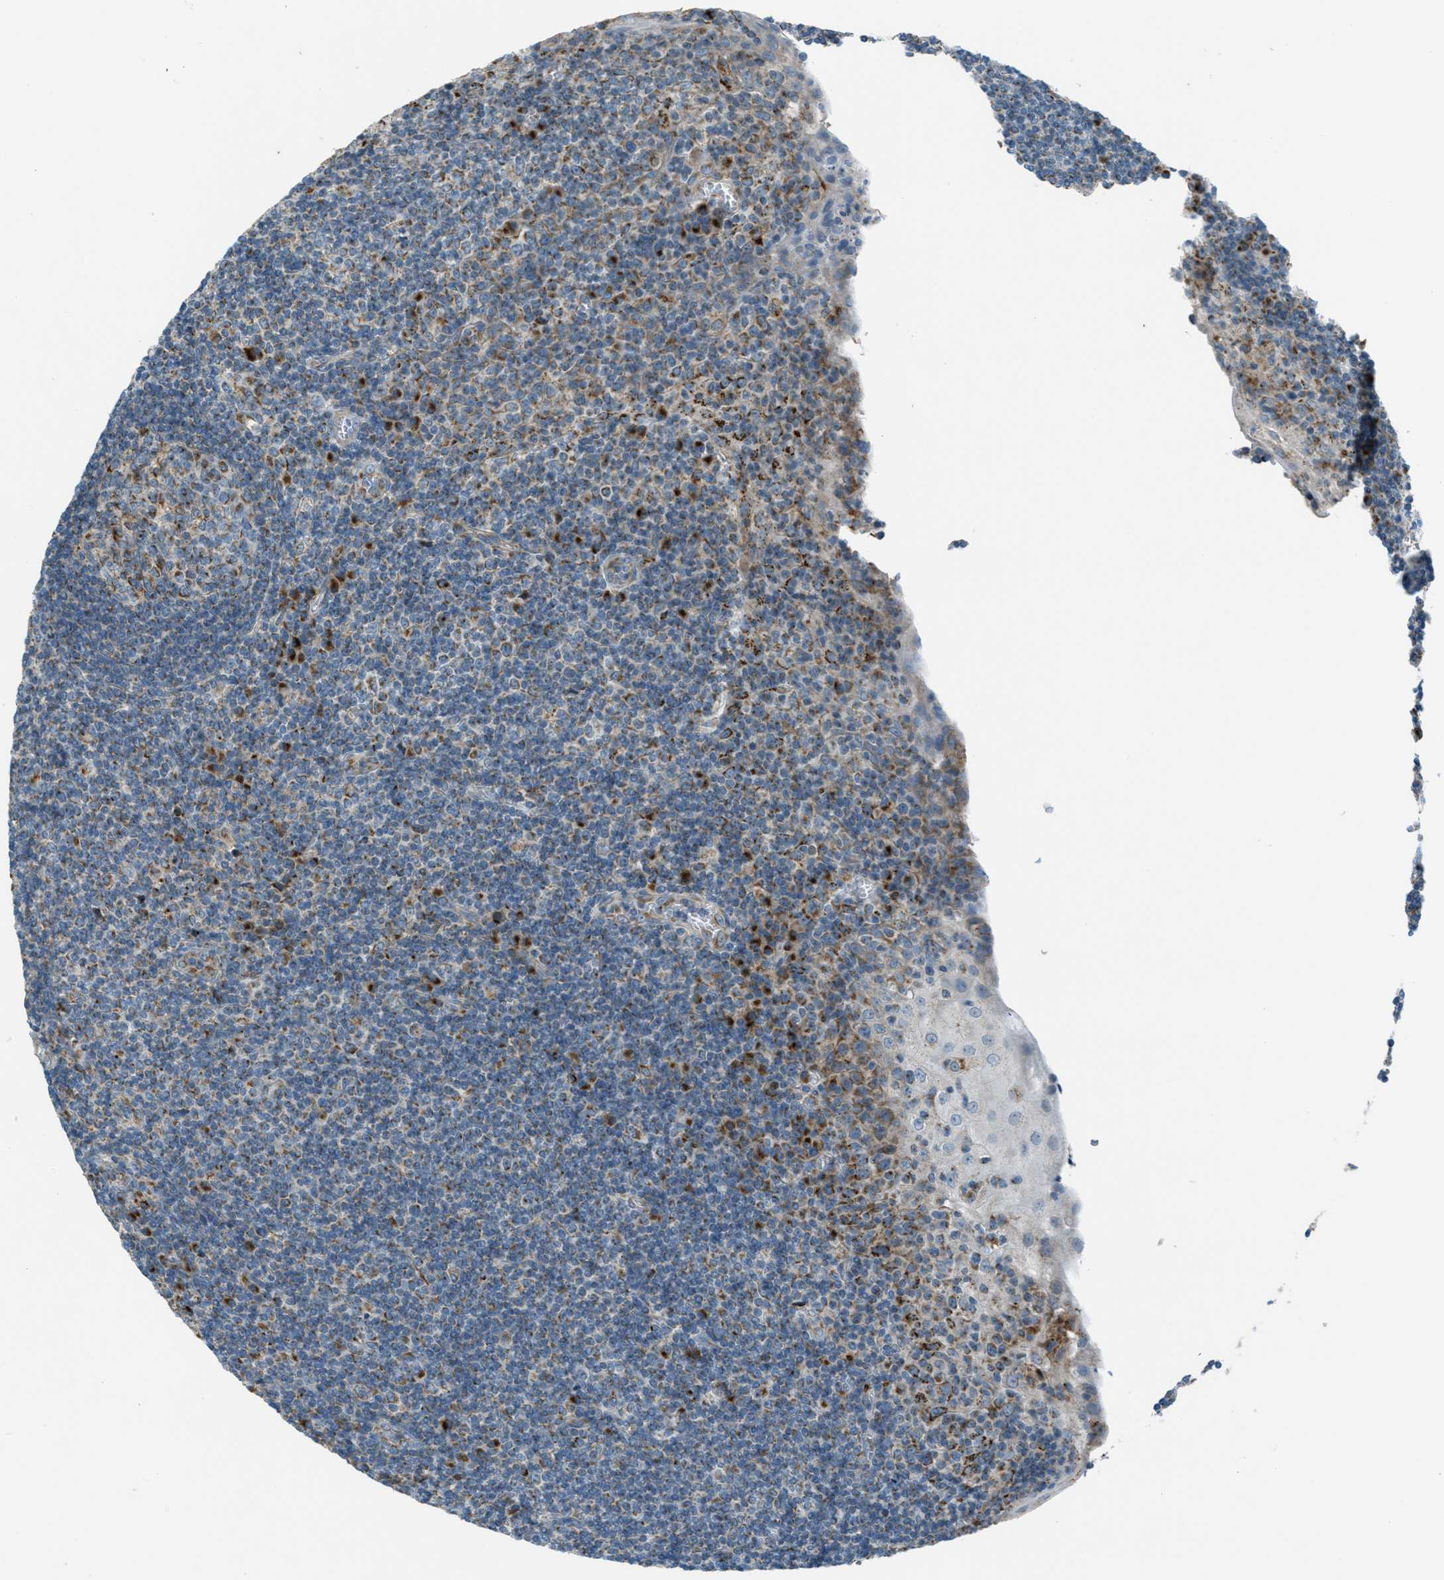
{"staining": {"intensity": "moderate", "quantity": ">75%", "location": "cytoplasmic/membranous"}, "tissue": "tonsil", "cell_type": "Germinal center cells", "image_type": "normal", "snomed": [{"axis": "morphology", "description": "Normal tissue, NOS"}, {"axis": "topography", "description": "Tonsil"}], "caption": "This is a histology image of immunohistochemistry (IHC) staining of normal tonsil, which shows moderate expression in the cytoplasmic/membranous of germinal center cells.", "gene": "BCKDK", "patient": {"sex": "male", "age": 37}}